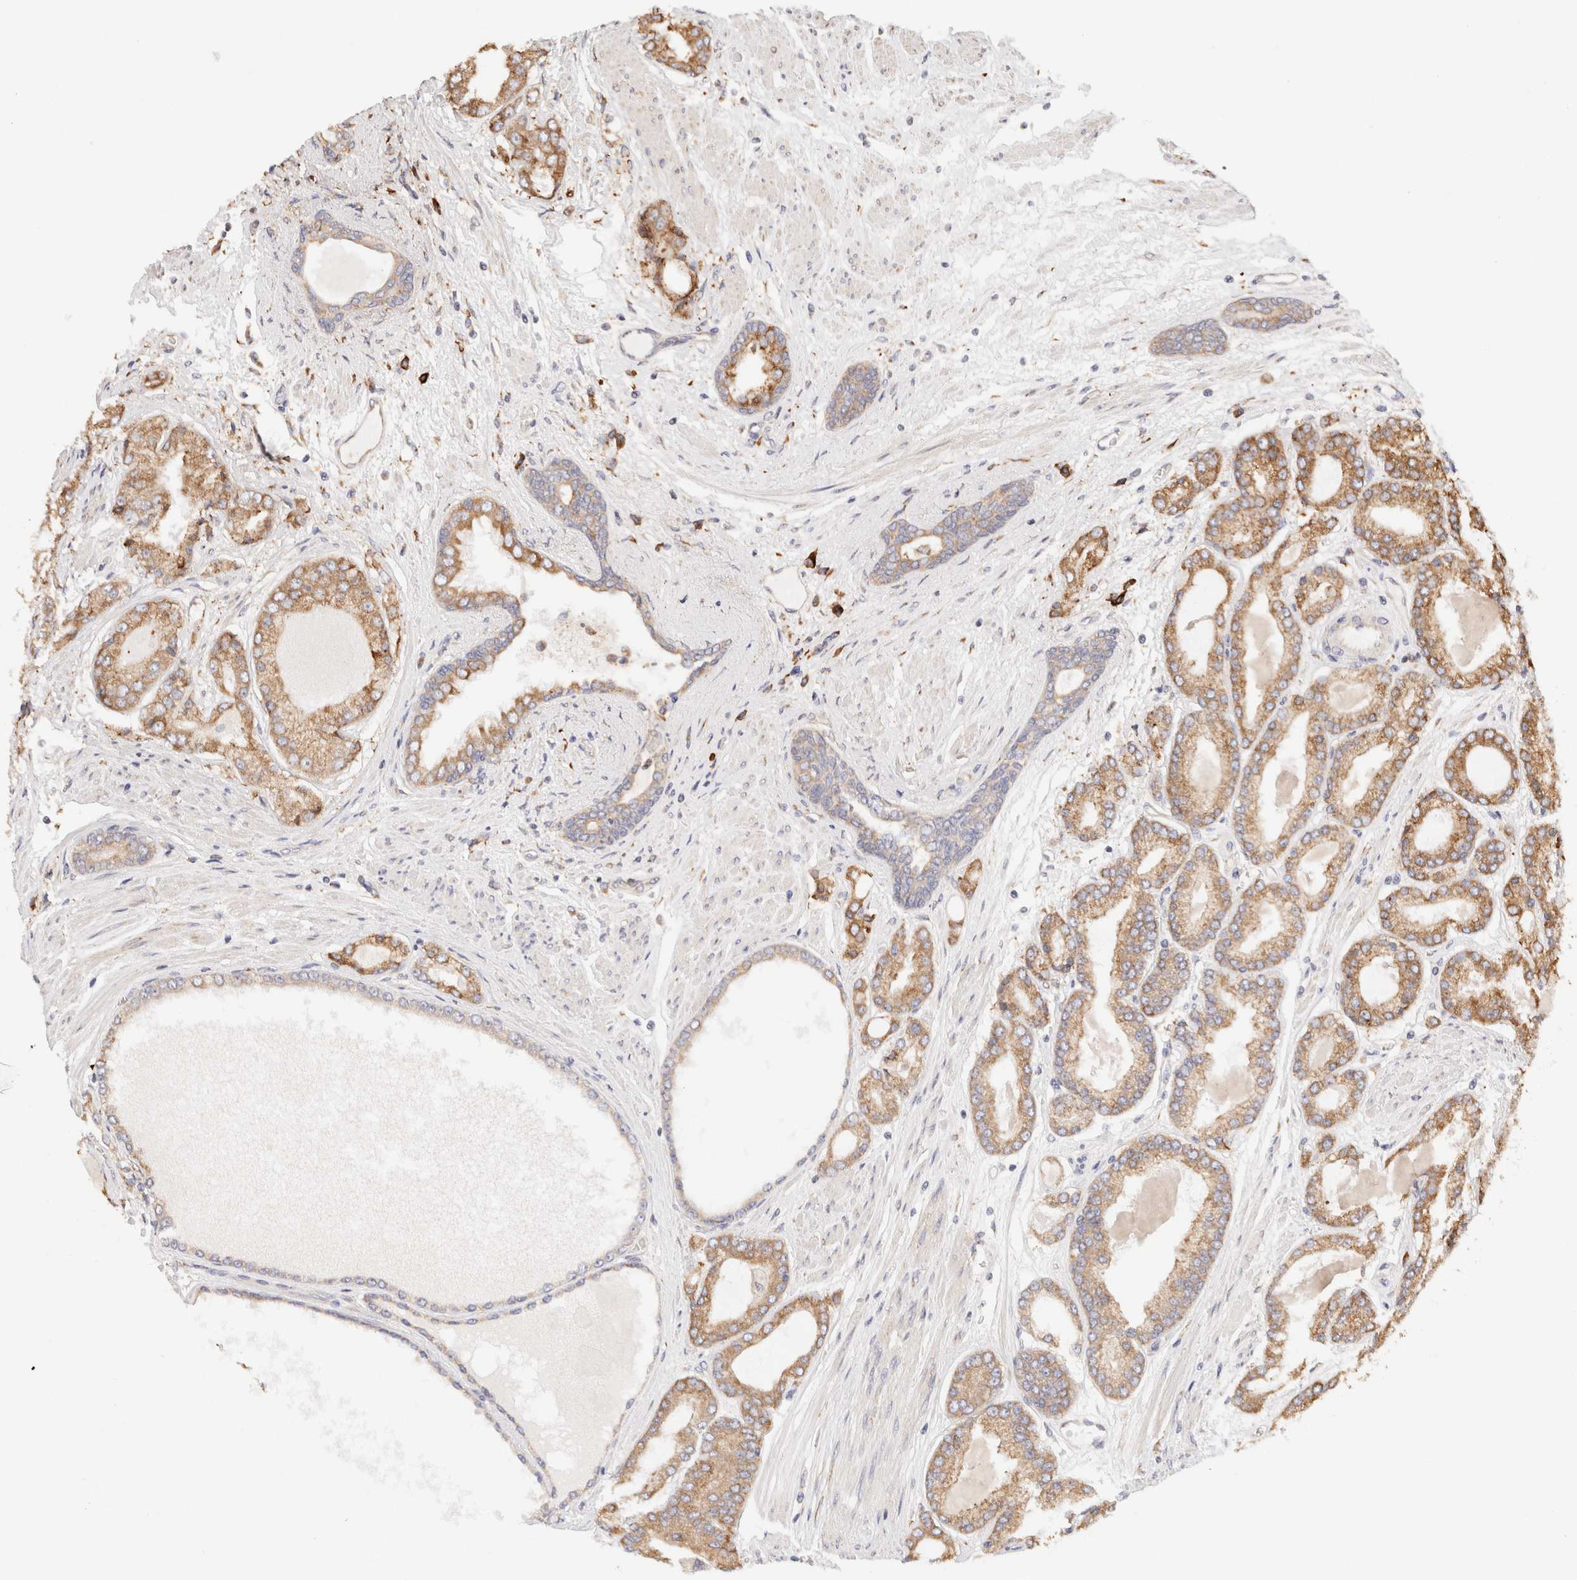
{"staining": {"intensity": "moderate", "quantity": ">75%", "location": "cytoplasmic/membranous"}, "tissue": "prostate cancer", "cell_type": "Tumor cells", "image_type": "cancer", "snomed": [{"axis": "morphology", "description": "Adenocarcinoma, High grade"}, {"axis": "topography", "description": "Prostate"}], "caption": "Immunohistochemistry of human prostate high-grade adenocarcinoma displays medium levels of moderate cytoplasmic/membranous expression in about >75% of tumor cells.", "gene": "FER", "patient": {"sex": "male", "age": 59}}